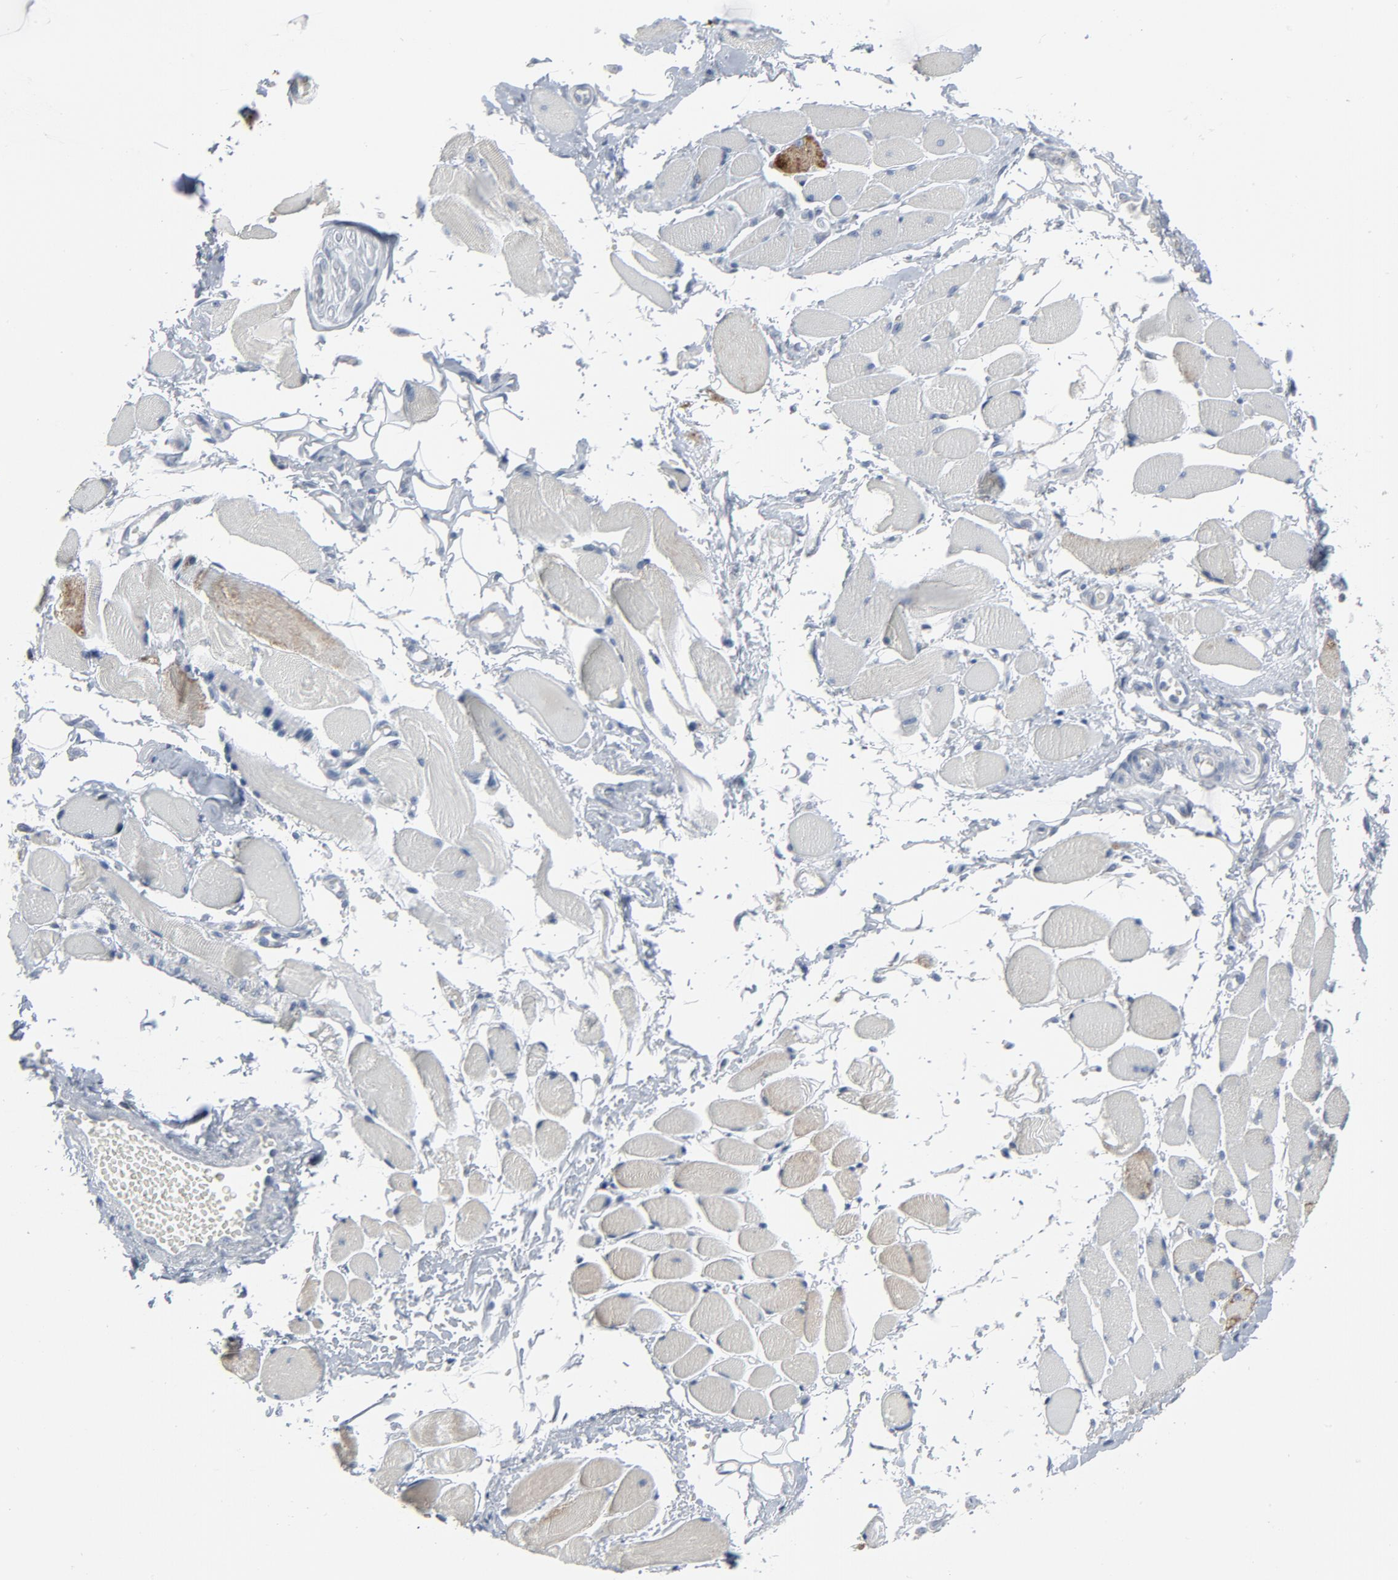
{"staining": {"intensity": "negative", "quantity": "none", "location": "none"}, "tissue": "adipose tissue", "cell_type": "Adipocytes", "image_type": "normal", "snomed": [{"axis": "morphology", "description": "Normal tissue, NOS"}, {"axis": "morphology", "description": "Squamous cell carcinoma, NOS"}, {"axis": "topography", "description": "Skeletal muscle"}, {"axis": "topography", "description": "Soft tissue"}, {"axis": "topography", "description": "Oral tissue"}], "caption": "Micrograph shows no protein positivity in adipocytes of benign adipose tissue. Nuclei are stained in blue.", "gene": "GPX2", "patient": {"sex": "male", "age": 54}}